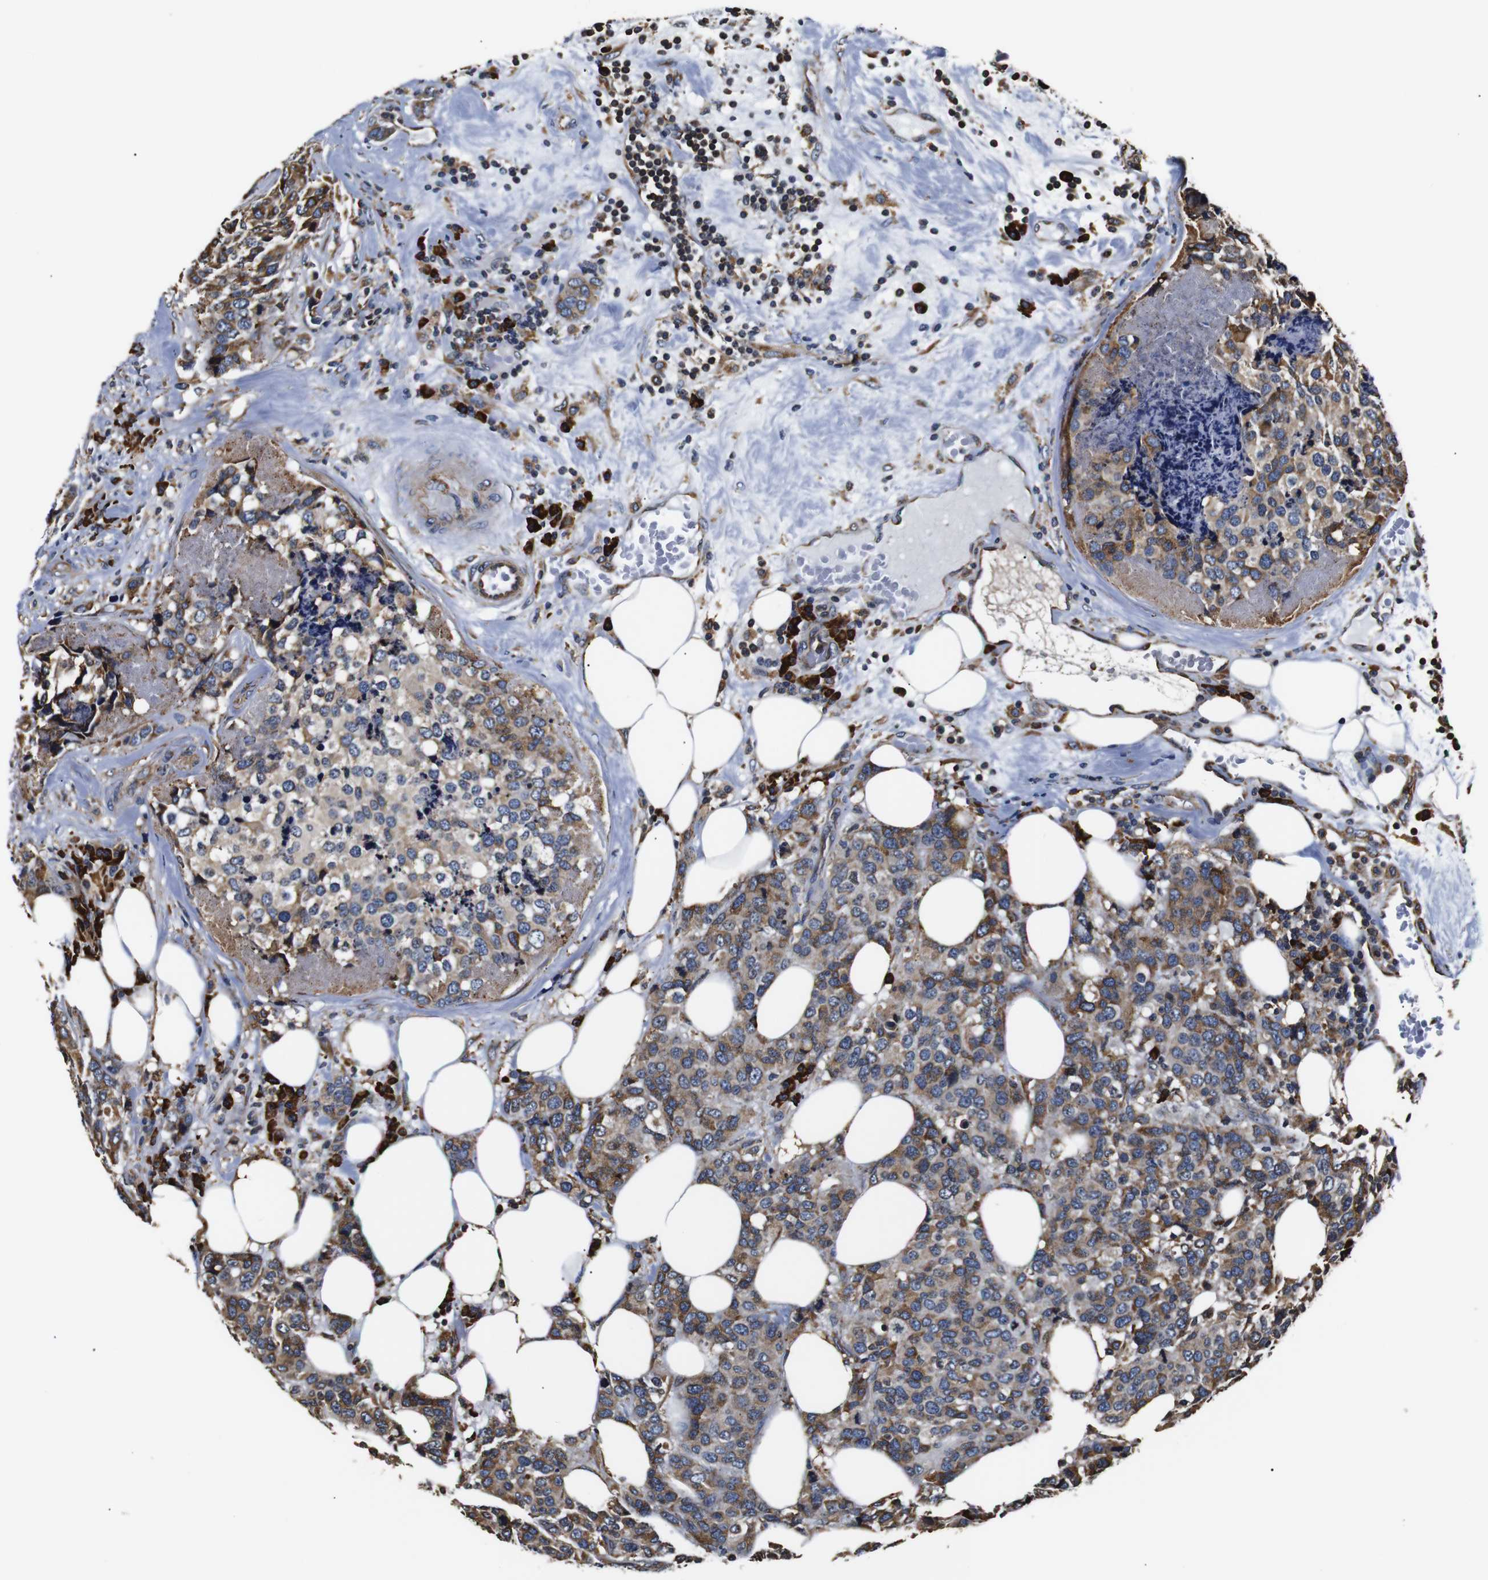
{"staining": {"intensity": "moderate", "quantity": "25%-75%", "location": "cytoplasmic/membranous"}, "tissue": "breast cancer", "cell_type": "Tumor cells", "image_type": "cancer", "snomed": [{"axis": "morphology", "description": "Lobular carcinoma"}, {"axis": "topography", "description": "Breast"}], "caption": "Protein expression by IHC displays moderate cytoplasmic/membranous expression in approximately 25%-75% of tumor cells in breast cancer.", "gene": "HHIP", "patient": {"sex": "female", "age": 59}}